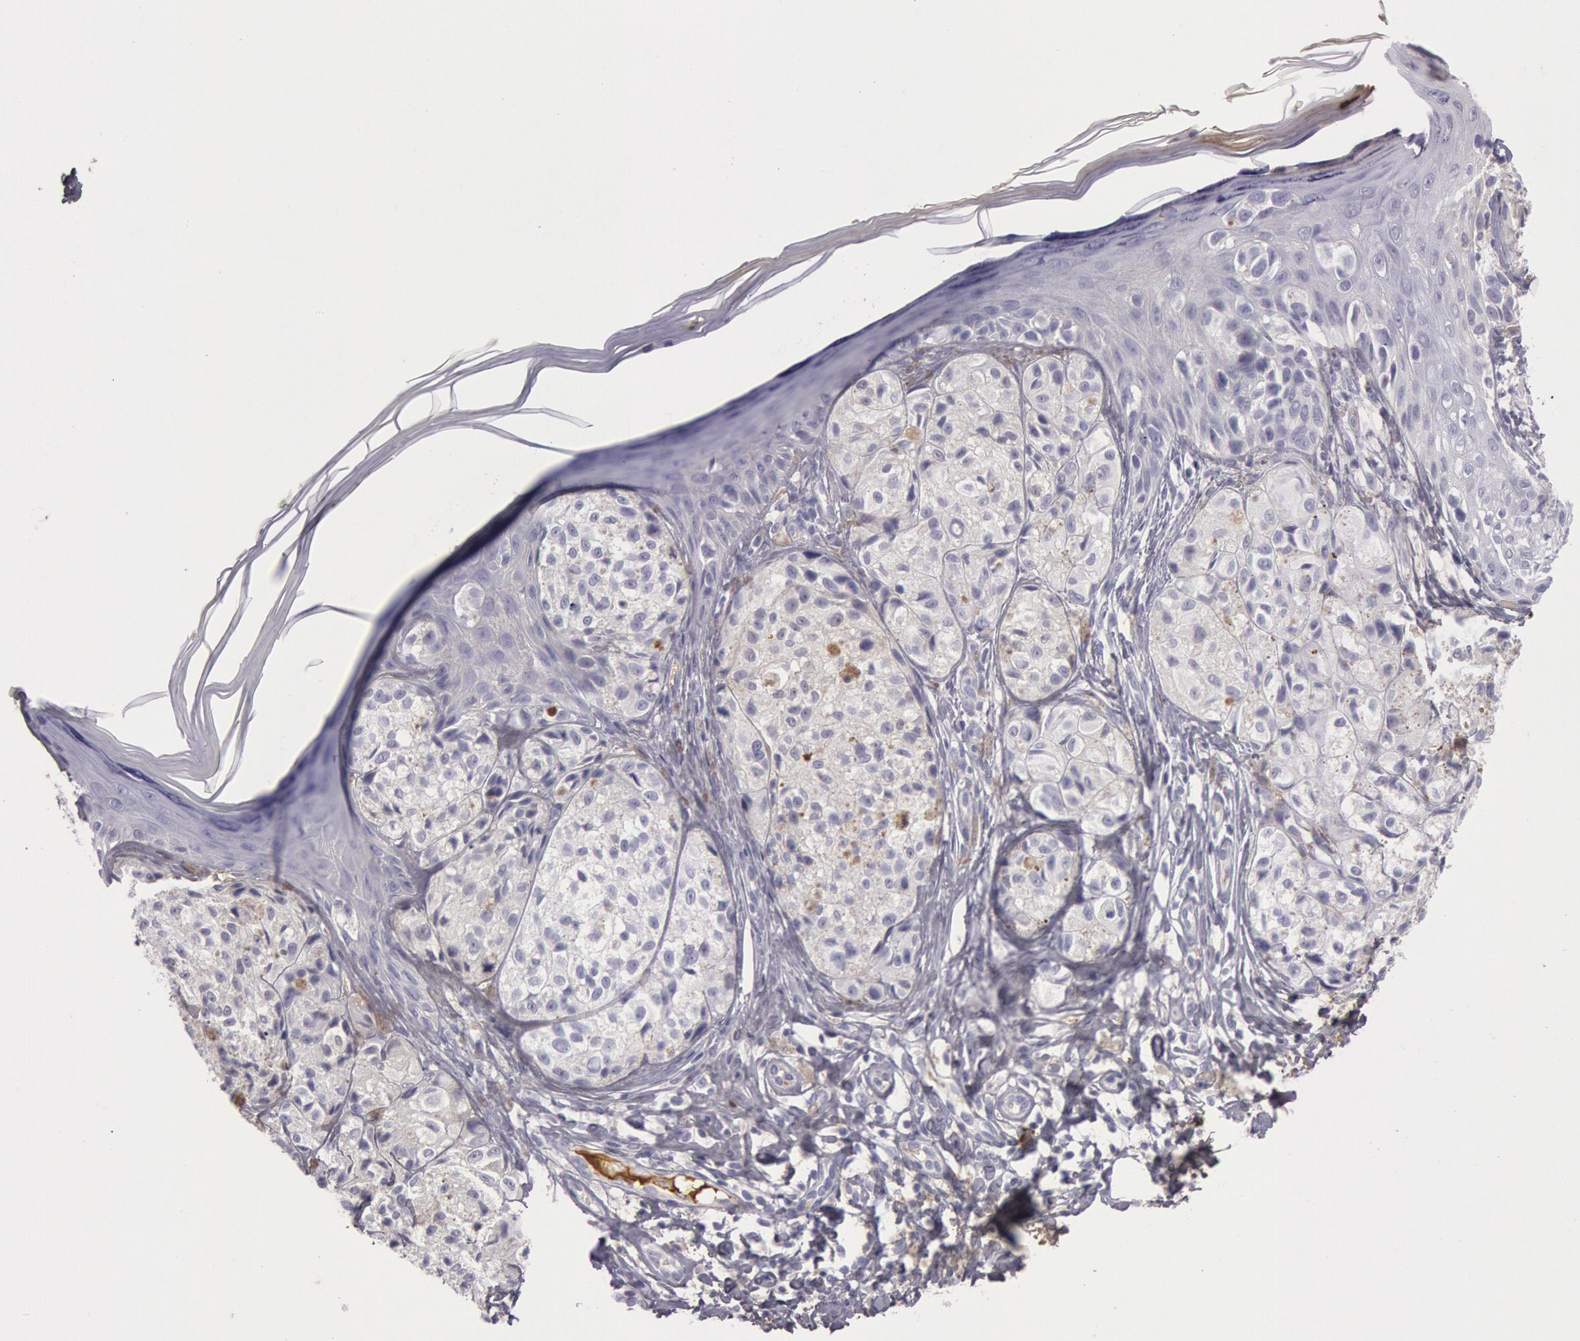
{"staining": {"intensity": "moderate", "quantity": "<25%", "location": "cytoplasmic/membranous"}, "tissue": "melanoma", "cell_type": "Tumor cells", "image_type": "cancer", "snomed": [{"axis": "morphology", "description": "Malignant melanoma, NOS"}, {"axis": "topography", "description": "Skin"}], "caption": "Human malignant melanoma stained with a brown dye shows moderate cytoplasmic/membranous positive staining in approximately <25% of tumor cells.", "gene": "IGHG1", "patient": {"sex": "male", "age": 57}}